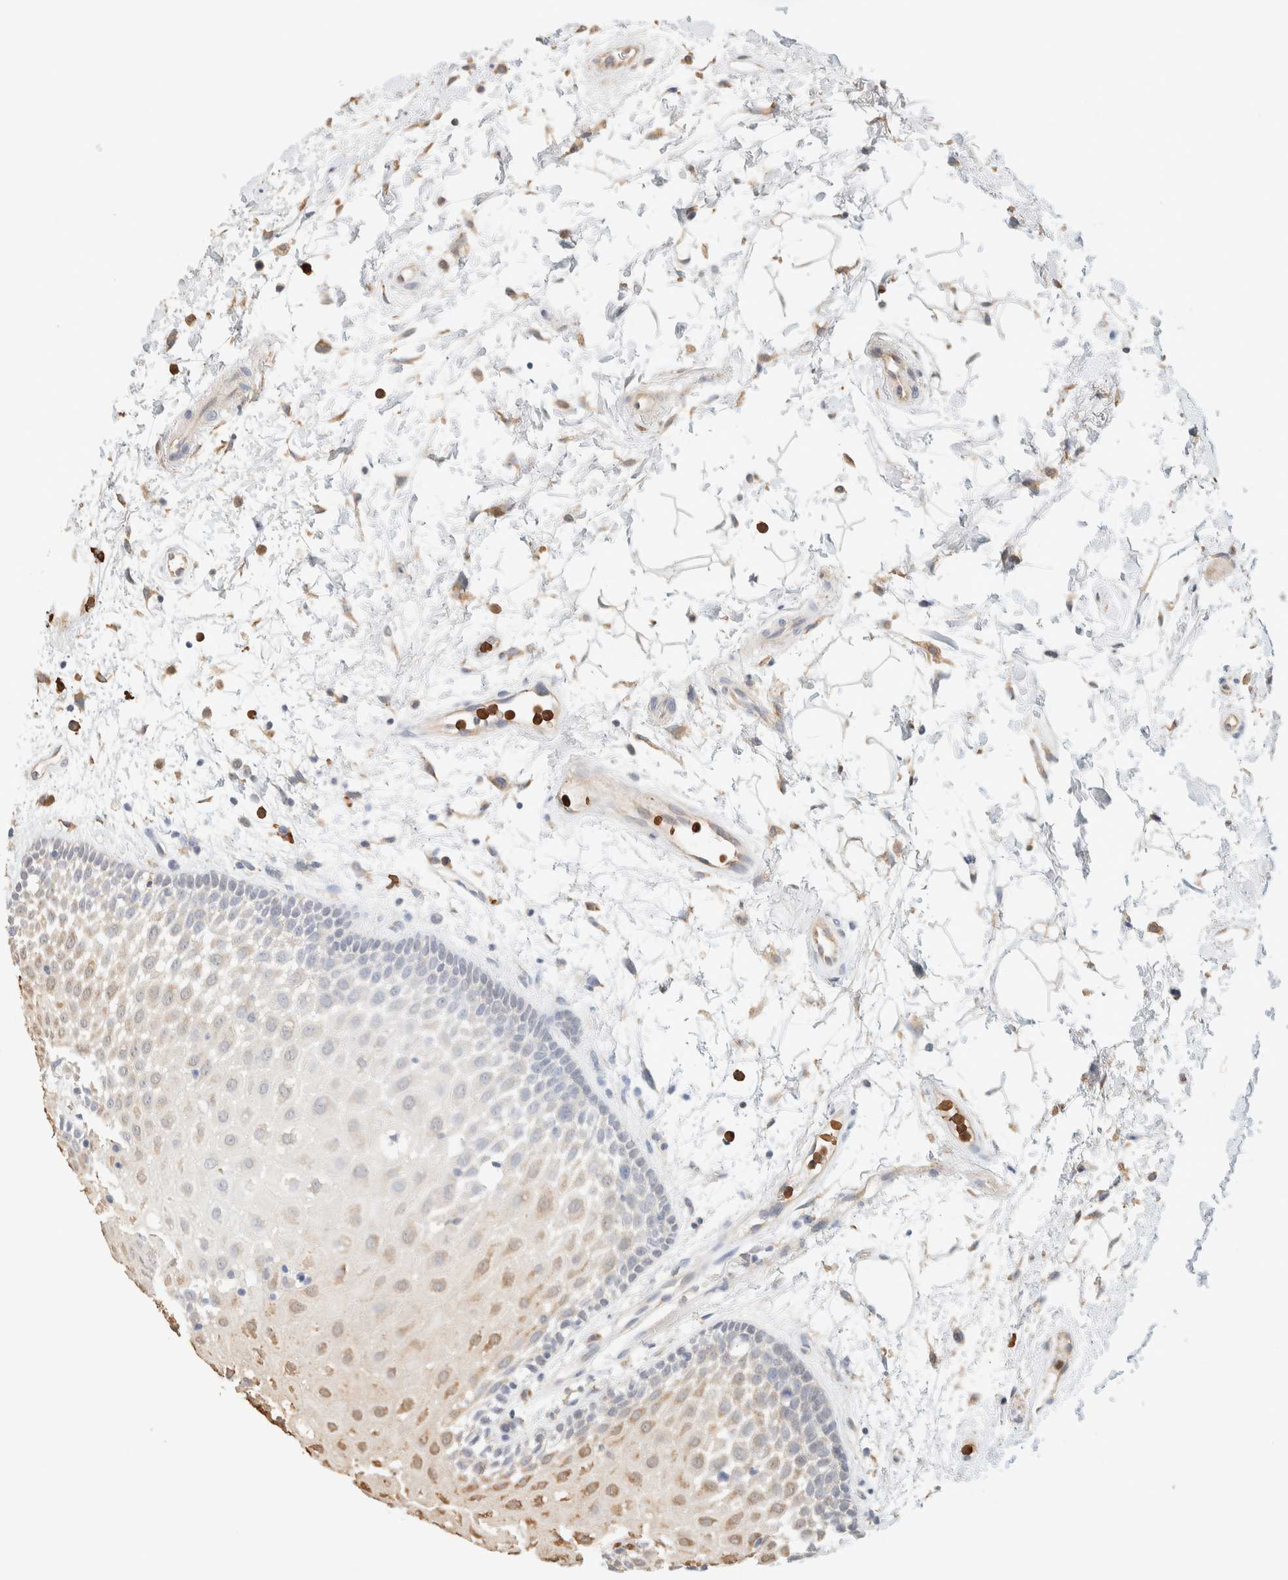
{"staining": {"intensity": "weak", "quantity": "<25%", "location": "cytoplasmic/membranous,nuclear"}, "tissue": "oral mucosa", "cell_type": "Squamous epithelial cells", "image_type": "normal", "snomed": [{"axis": "morphology", "description": "Normal tissue, NOS"}, {"axis": "topography", "description": "Skeletal muscle"}, {"axis": "topography", "description": "Oral tissue"}, {"axis": "topography", "description": "Peripheral nerve tissue"}], "caption": "Immunohistochemistry (IHC) of unremarkable human oral mucosa exhibits no positivity in squamous epithelial cells.", "gene": "TTC3", "patient": {"sex": "female", "age": 84}}